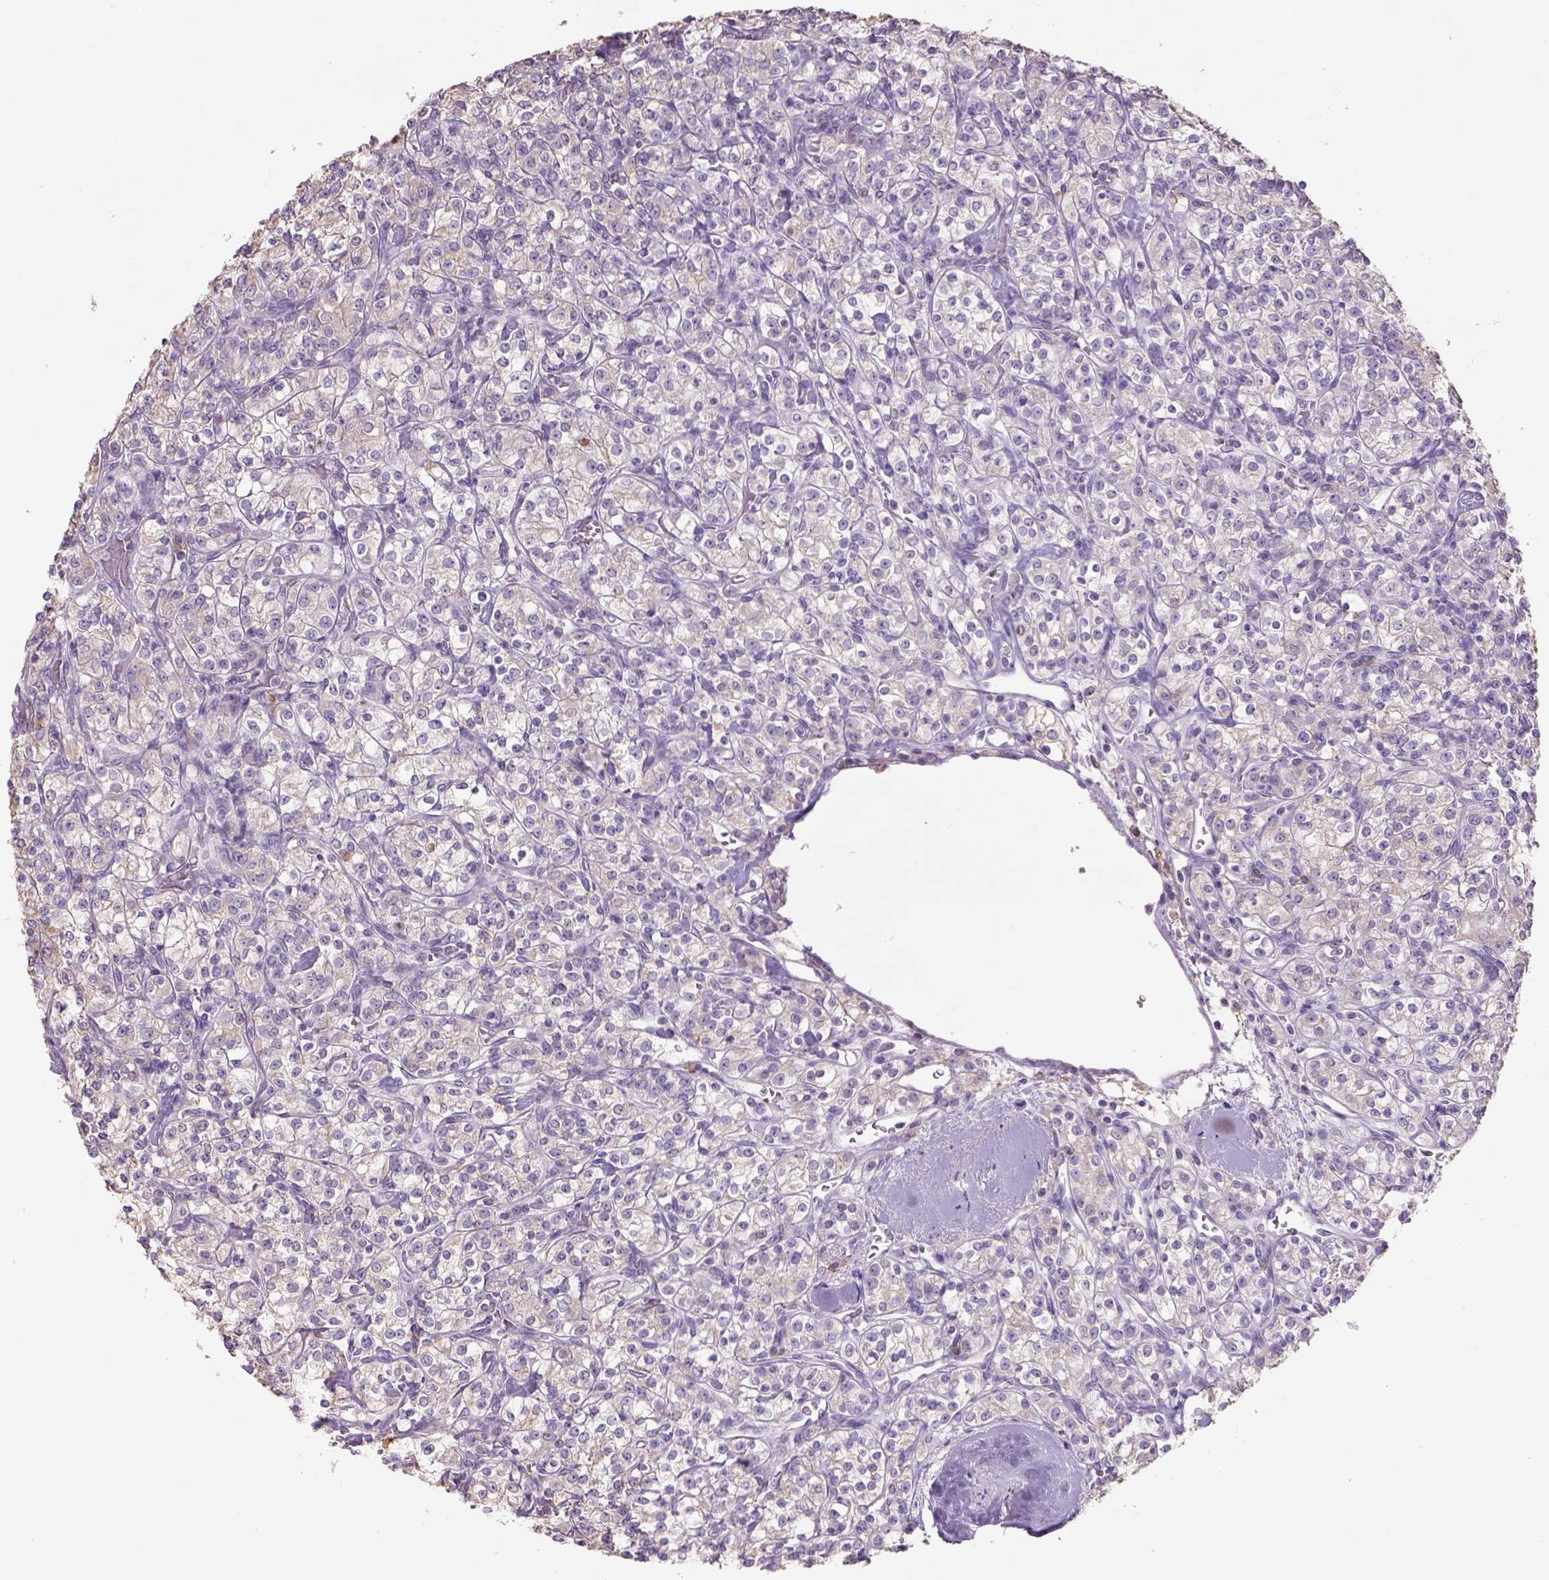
{"staining": {"intensity": "weak", "quantity": "25%-75%", "location": "cytoplasmic/membranous"}, "tissue": "renal cancer", "cell_type": "Tumor cells", "image_type": "cancer", "snomed": [{"axis": "morphology", "description": "Adenocarcinoma, NOS"}, {"axis": "topography", "description": "Kidney"}], "caption": "A low amount of weak cytoplasmic/membranous expression is present in approximately 25%-75% of tumor cells in renal adenocarcinoma tissue.", "gene": "NAALAD2", "patient": {"sex": "male", "age": 77}}